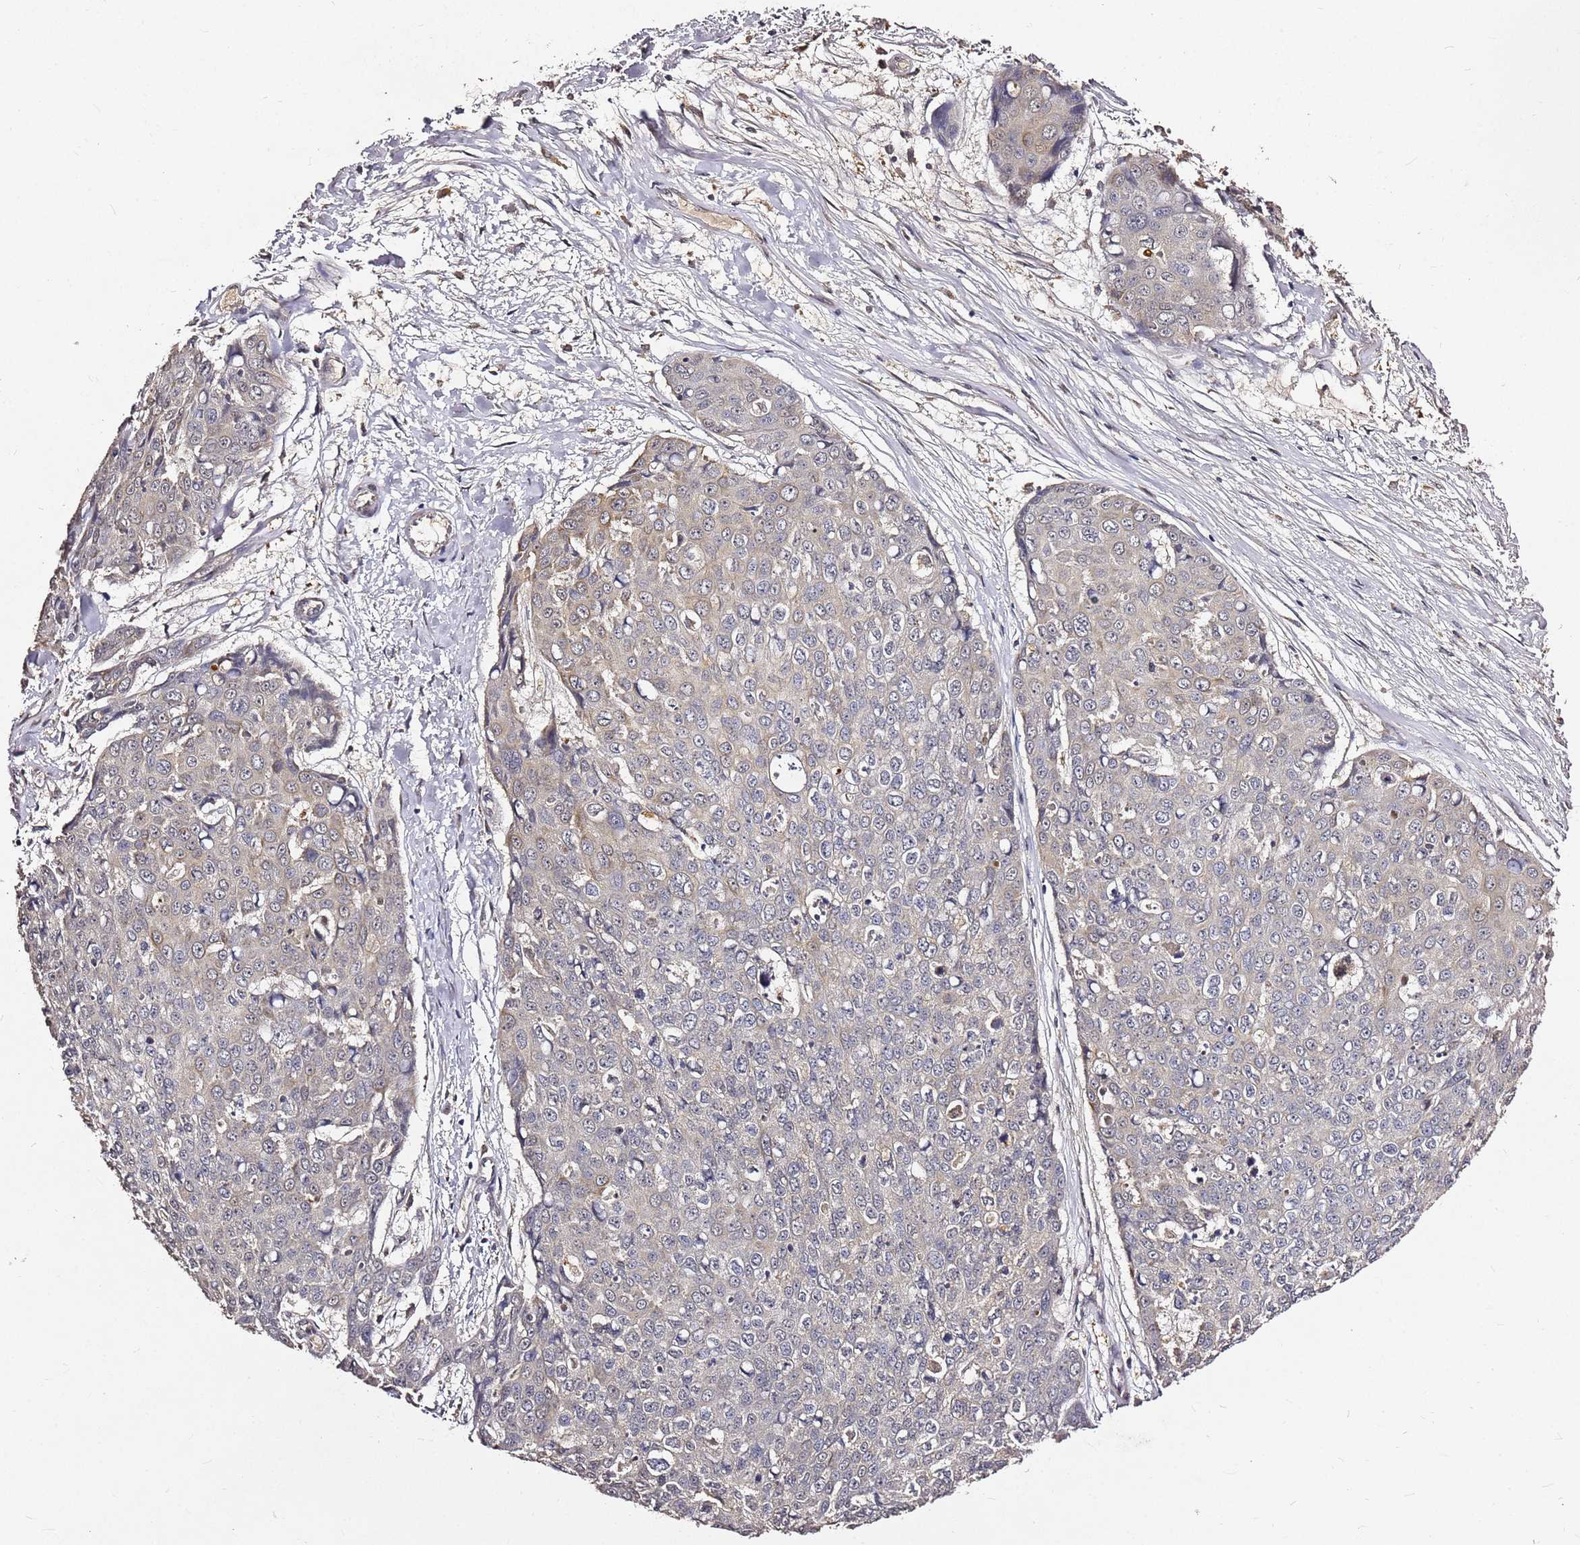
{"staining": {"intensity": "weak", "quantity": "<25%", "location": "cytoplasmic/membranous"}, "tissue": "skin cancer", "cell_type": "Tumor cells", "image_type": "cancer", "snomed": [{"axis": "morphology", "description": "Squamous cell carcinoma, NOS"}, {"axis": "topography", "description": "Skin"}], "caption": "Immunohistochemical staining of human squamous cell carcinoma (skin) shows no significant staining in tumor cells. (Immunohistochemistry, brightfield microscopy, high magnification).", "gene": "C6orf136", "patient": {"sex": "female", "age": 44}}